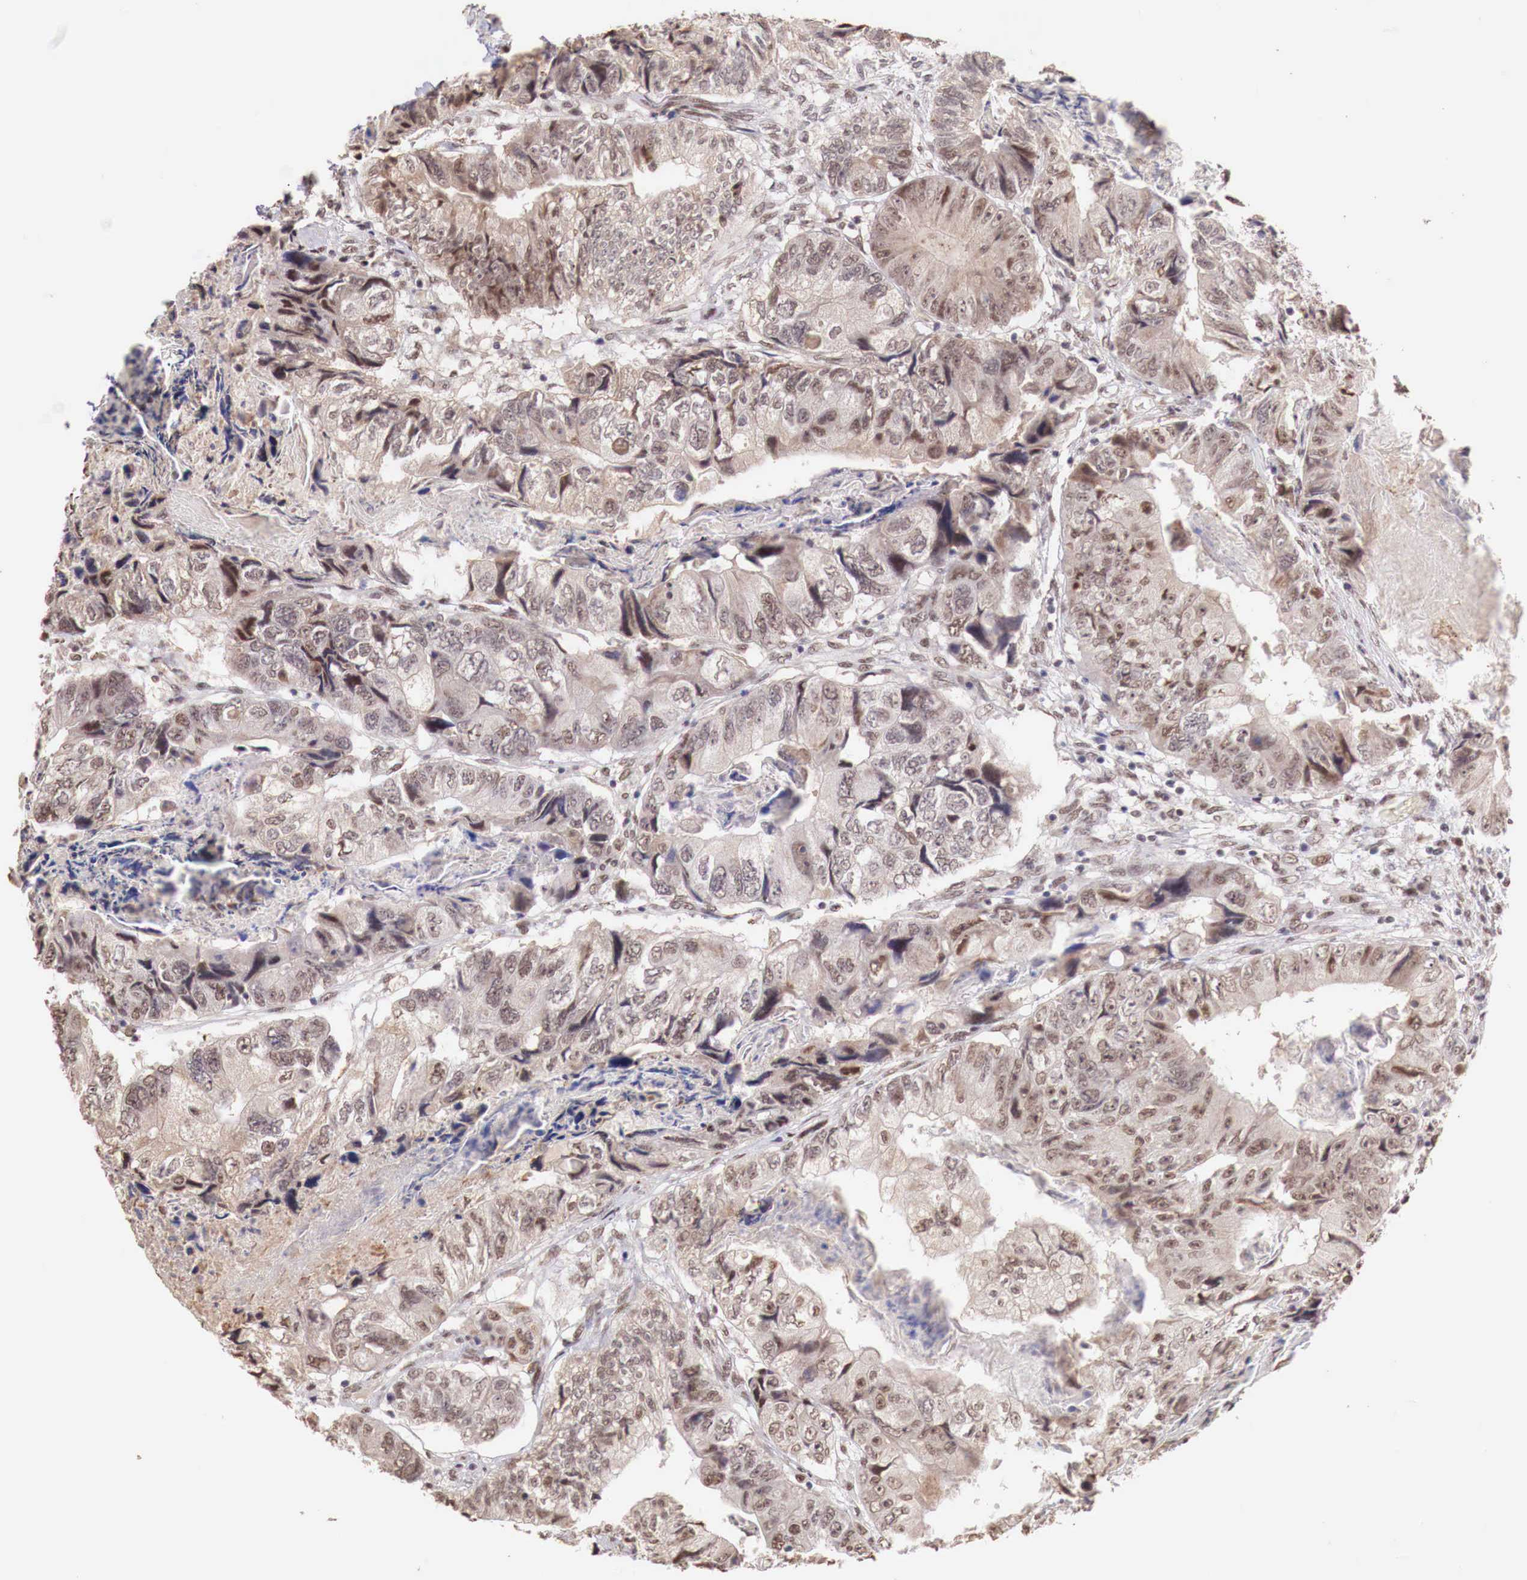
{"staining": {"intensity": "moderate", "quantity": ">75%", "location": "cytoplasmic/membranous"}, "tissue": "colorectal cancer", "cell_type": "Tumor cells", "image_type": "cancer", "snomed": [{"axis": "morphology", "description": "Adenocarcinoma, NOS"}, {"axis": "topography", "description": "Rectum"}], "caption": "Moderate cytoplasmic/membranous protein expression is seen in about >75% of tumor cells in colorectal adenocarcinoma.", "gene": "FOXP2", "patient": {"sex": "female", "age": 82}}